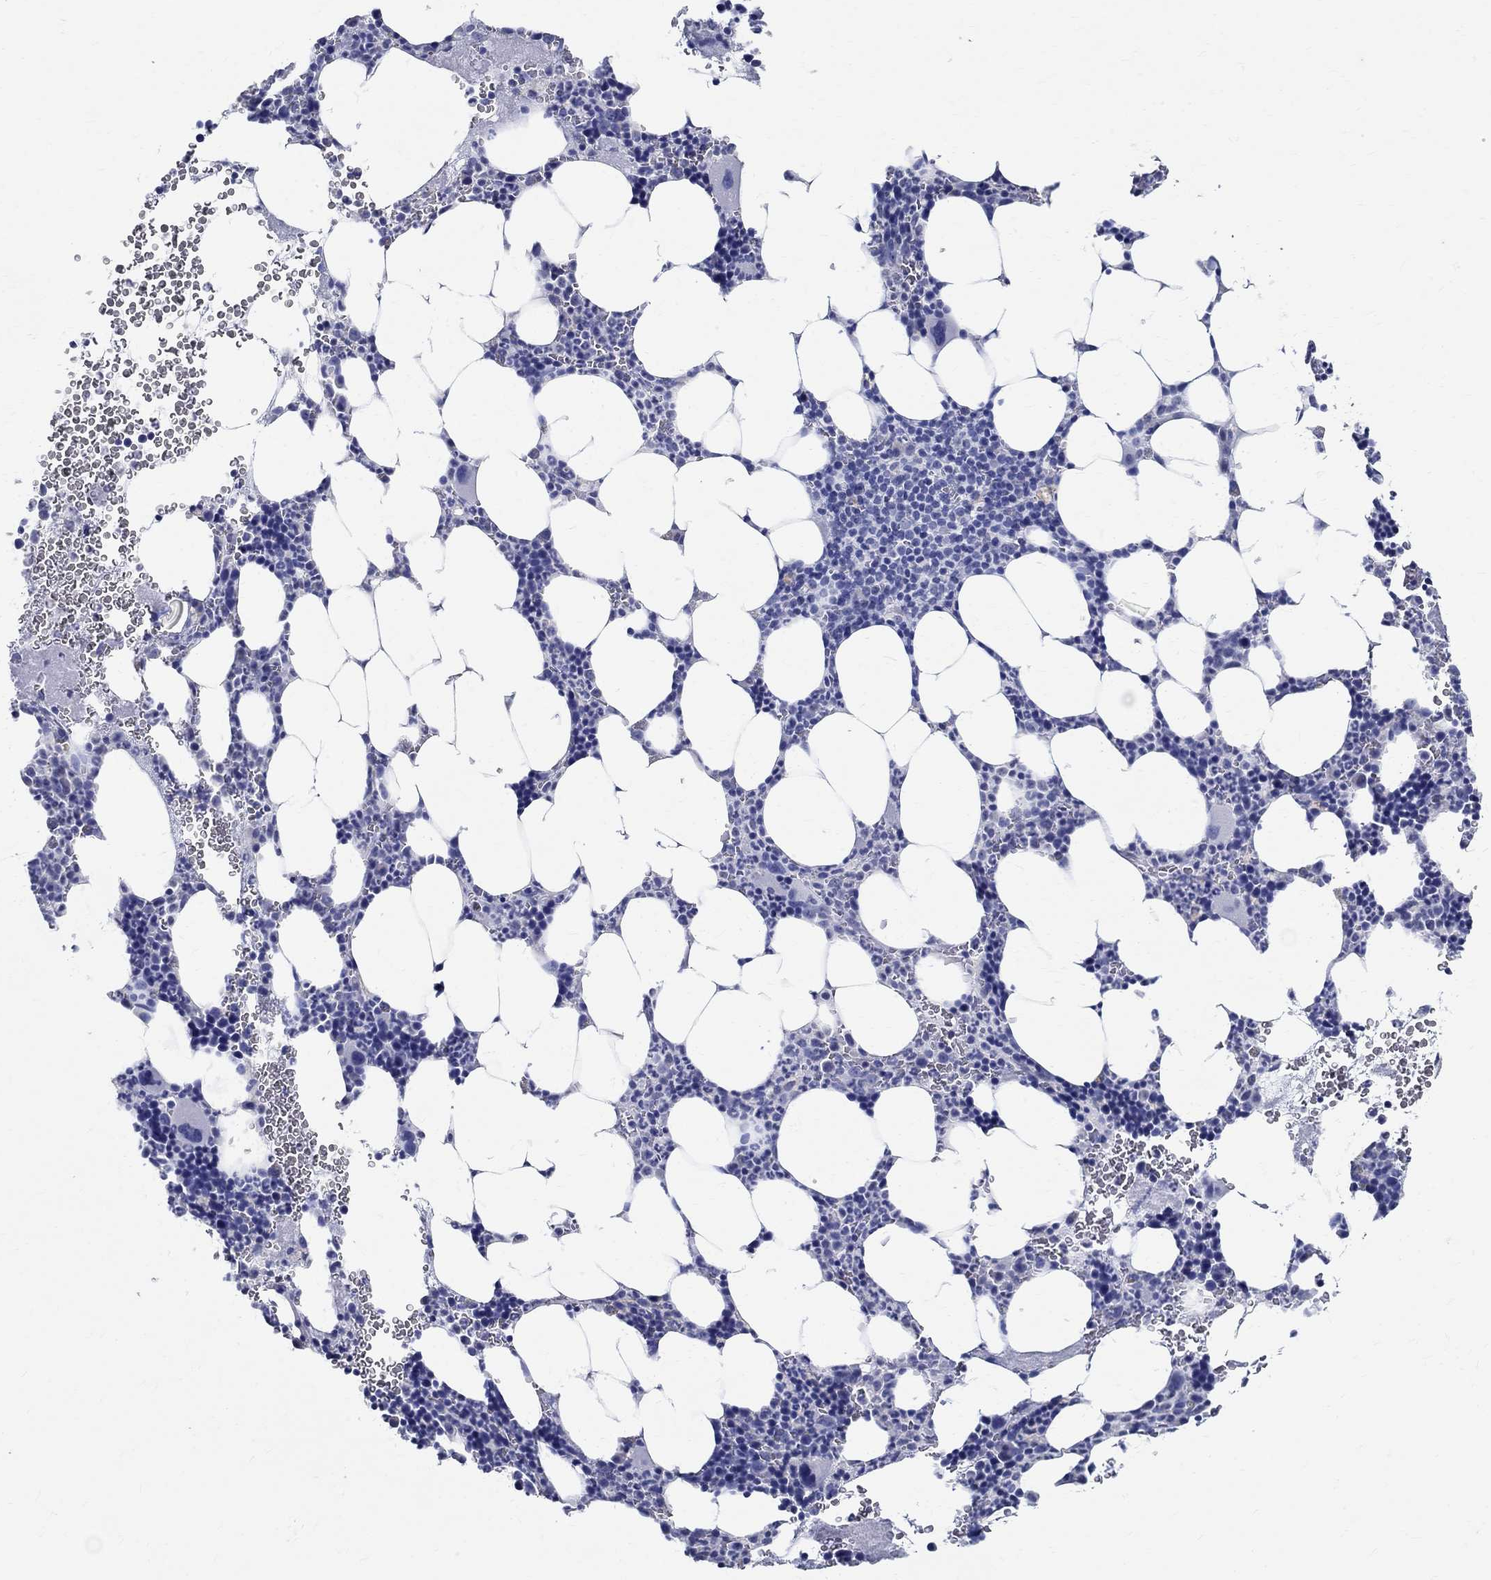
{"staining": {"intensity": "negative", "quantity": "none", "location": "none"}, "tissue": "bone marrow", "cell_type": "Hematopoietic cells", "image_type": "normal", "snomed": [{"axis": "morphology", "description": "Normal tissue, NOS"}, {"axis": "topography", "description": "Bone marrow"}], "caption": "This is a image of IHC staining of unremarkable bone marrow, which shows no expression in hematopoietic cells.", "gene": "TSPAN16", "patient": {"sex": "male", "age": 44}}